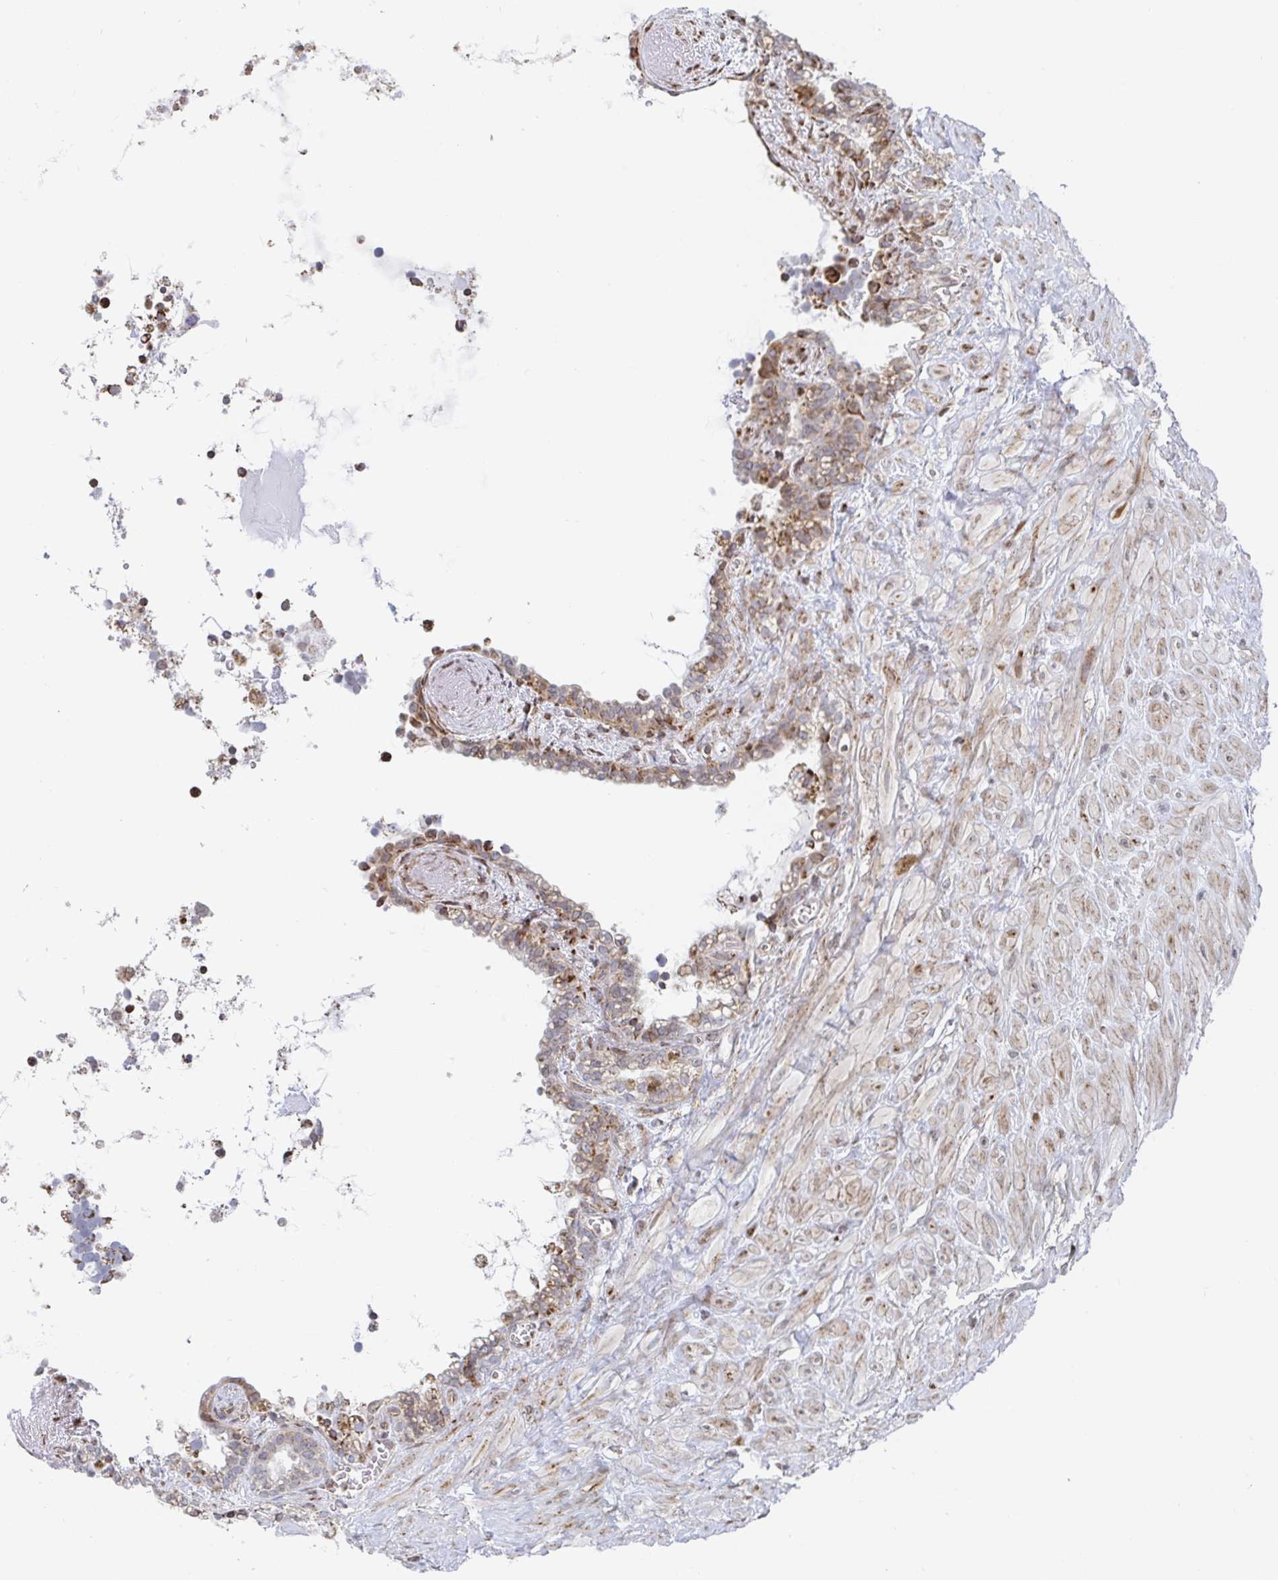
{"staining": {"intensity": "moderate", "quantity": ">75%", "location": "cytoplasmic/membranous"}, "tissue": "seminal vesicle", "cell_type": "Glandular cells", "image_type": "normal", "snomed": [{"axis": "morphology", "description": "Normal tissue, NOS"}, {"axis": "topography", "description": "Seminal veicle"}], "caption": "This photomicrograph exhibits normal seminal vesicle stained with IHC to label a protein in brown. The cytoplasmic/membranous of glandular cells show moderate positivity for the protein. Nuclei are counter-stained blue.", "gene": "STARD8", "patient": {"sex": "male", "age": 76}}